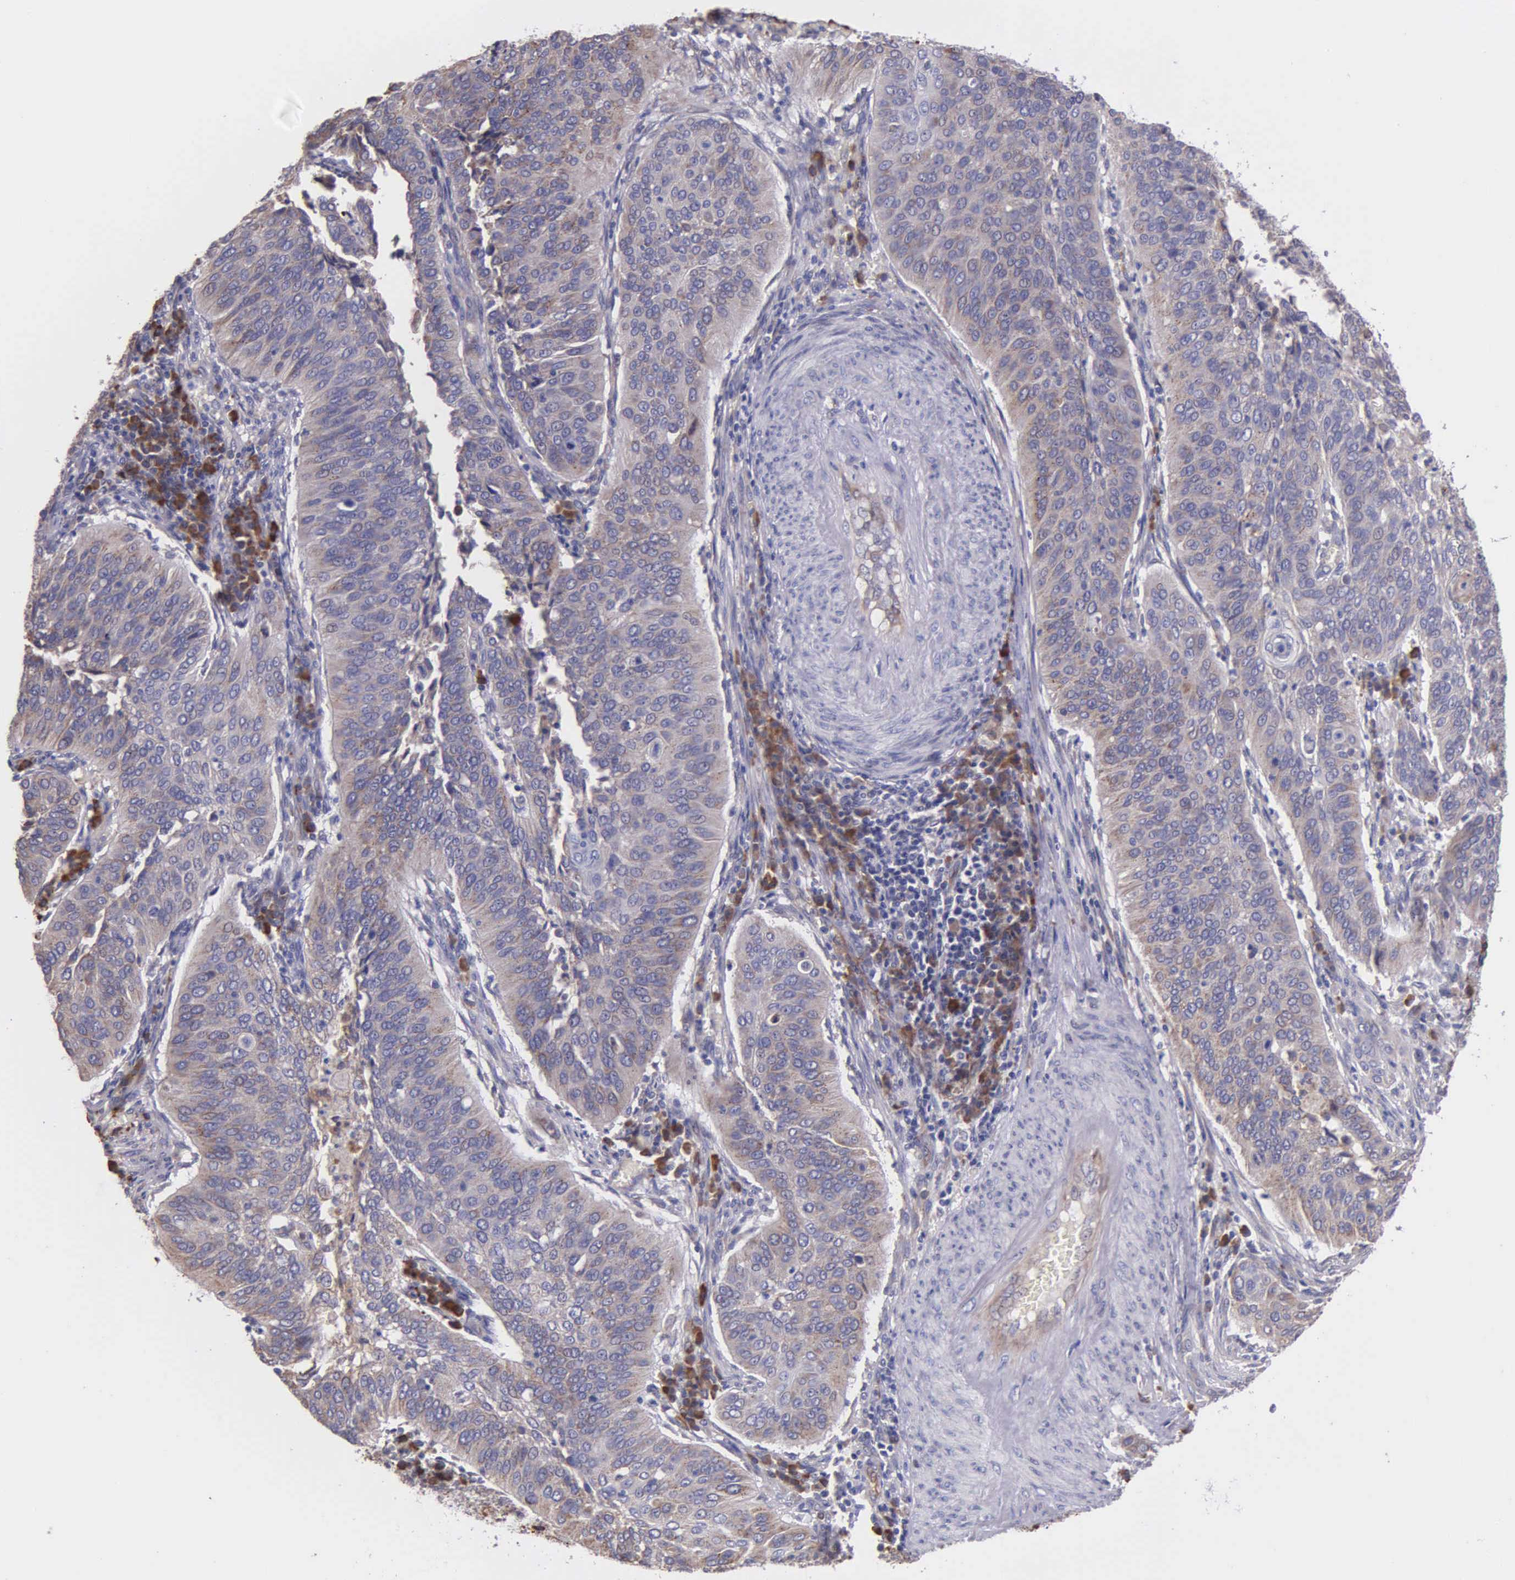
{"staining": {"intensity": "weak", "quantity": ">75%", "location": "cytoplasmic/membranous"}, "tissue": "cervical cancer", "cell_type": "Tumor cells", "image_type": "cancer", "snomed": [{"axis": "morphology", "description": "Squamous cell carcinoma, NOS"}, {"axis": "topography", "description": "Cervix"}], "caption": "Protein positivity by immunohistochemistry (IHC) exhibits weak cytoplasmic/membranous positivity in approximately >75% of tumor cells in cervical squamous cell carcinoma.", "gene": "ZC3H12B", "patient": {"sex": "female", "age": 39}}